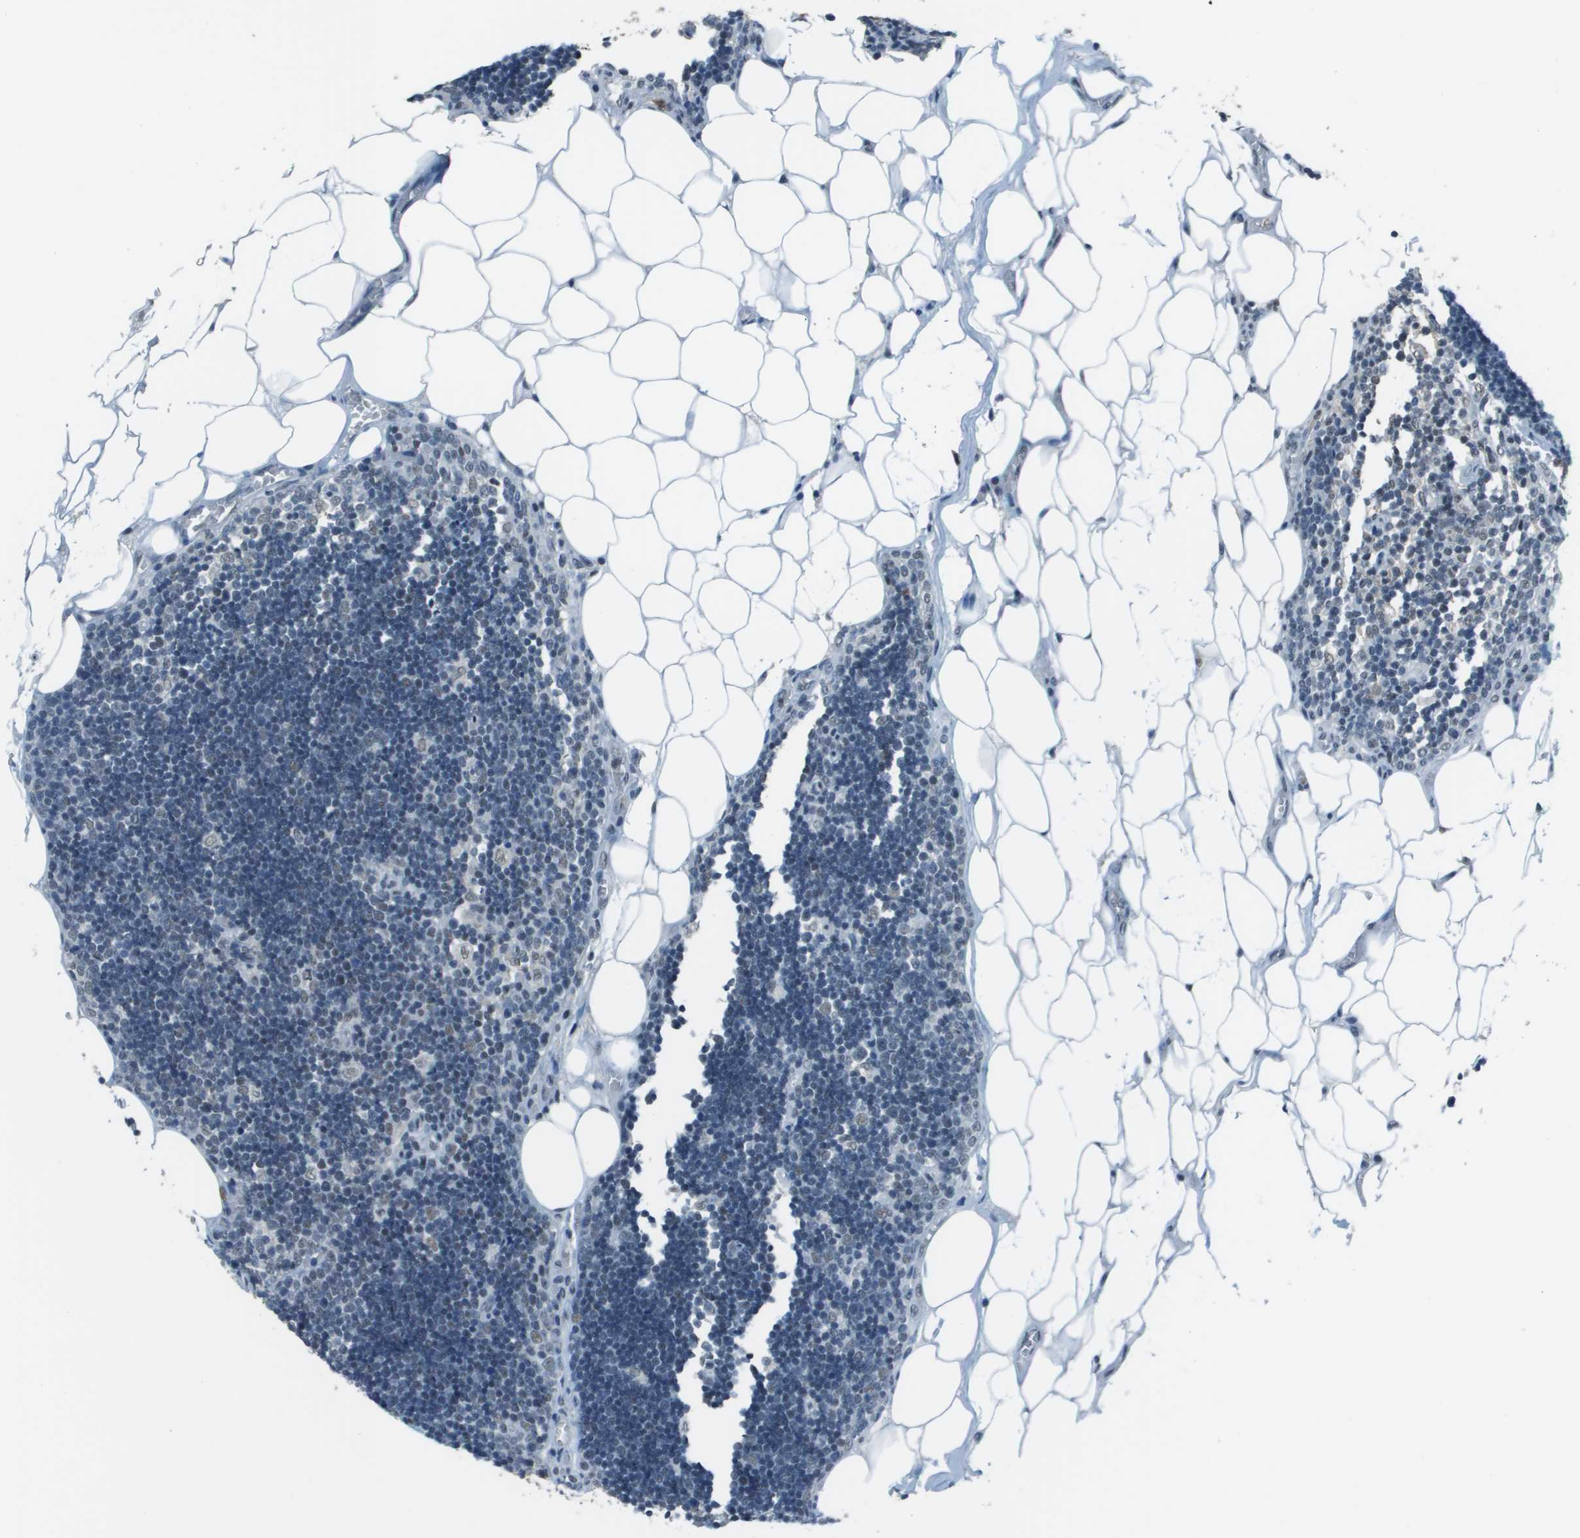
{"staining": {"intensity": "weak", "quantity": "<25%", "location": "nuclear"}, "tissue": "lymph node", "cell_type": "Germinal center cells", "image_type": "normal", "snomed": [{"axis": "morphology", "description": "Normal tissue, NOS"}, {"axis": "topography", "description": "Lymph node"}], "caption": "DAB (3,3'-diaminobenzidine) immunohistochemical staining of normal human lymph node displays no significant staining in germinal center cells. (IHC, brightfield microscopy, high magnification).", "gene": "DEPDC1", "patient": {"sex": "male", "age": 33}}